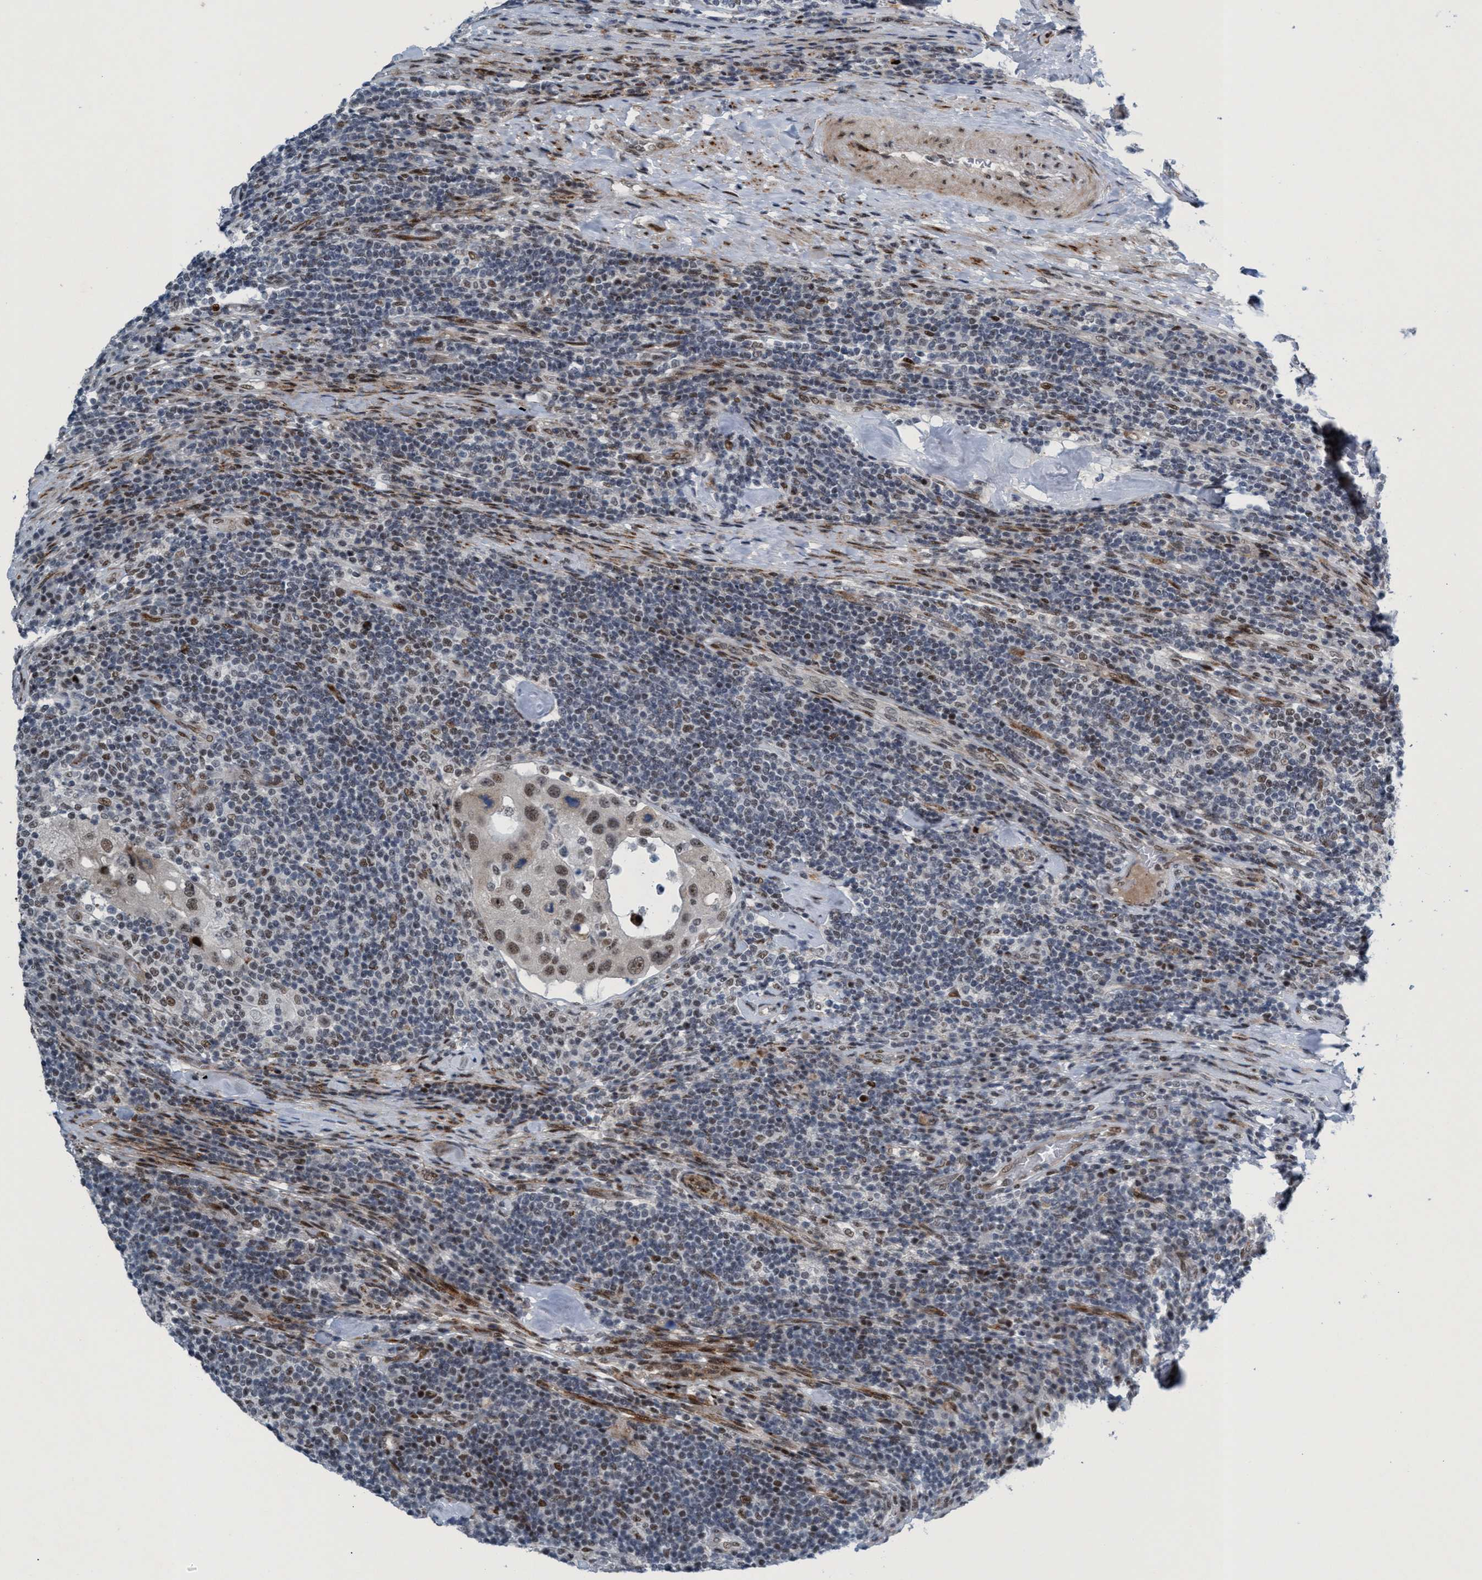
{"staining": {"intensity": "weak", "quantity": "25%-75%", "location": "nuclear"}, "tissue": "urothelial cancer", "cell_type": "Tumor cells", "image_type": "cancer", "snomed": [{"axis": "morphology", "description": "Urothelial carcinoma, High grade"}, {"axis": "topography", "description": "Lymph node"}, {"axis": "topography", "description": "Urinary bladder"}], "caption": "Protein staining of urothelial carcinoma (high-grade) tissue displays weak nuclear positivity in approximately 25%-75% of tumor cells. The protein is shown in brown color, while the nuclei are stained blue.", "gene": "CWC27", "patient": {"sex": "male", "age": 51}}